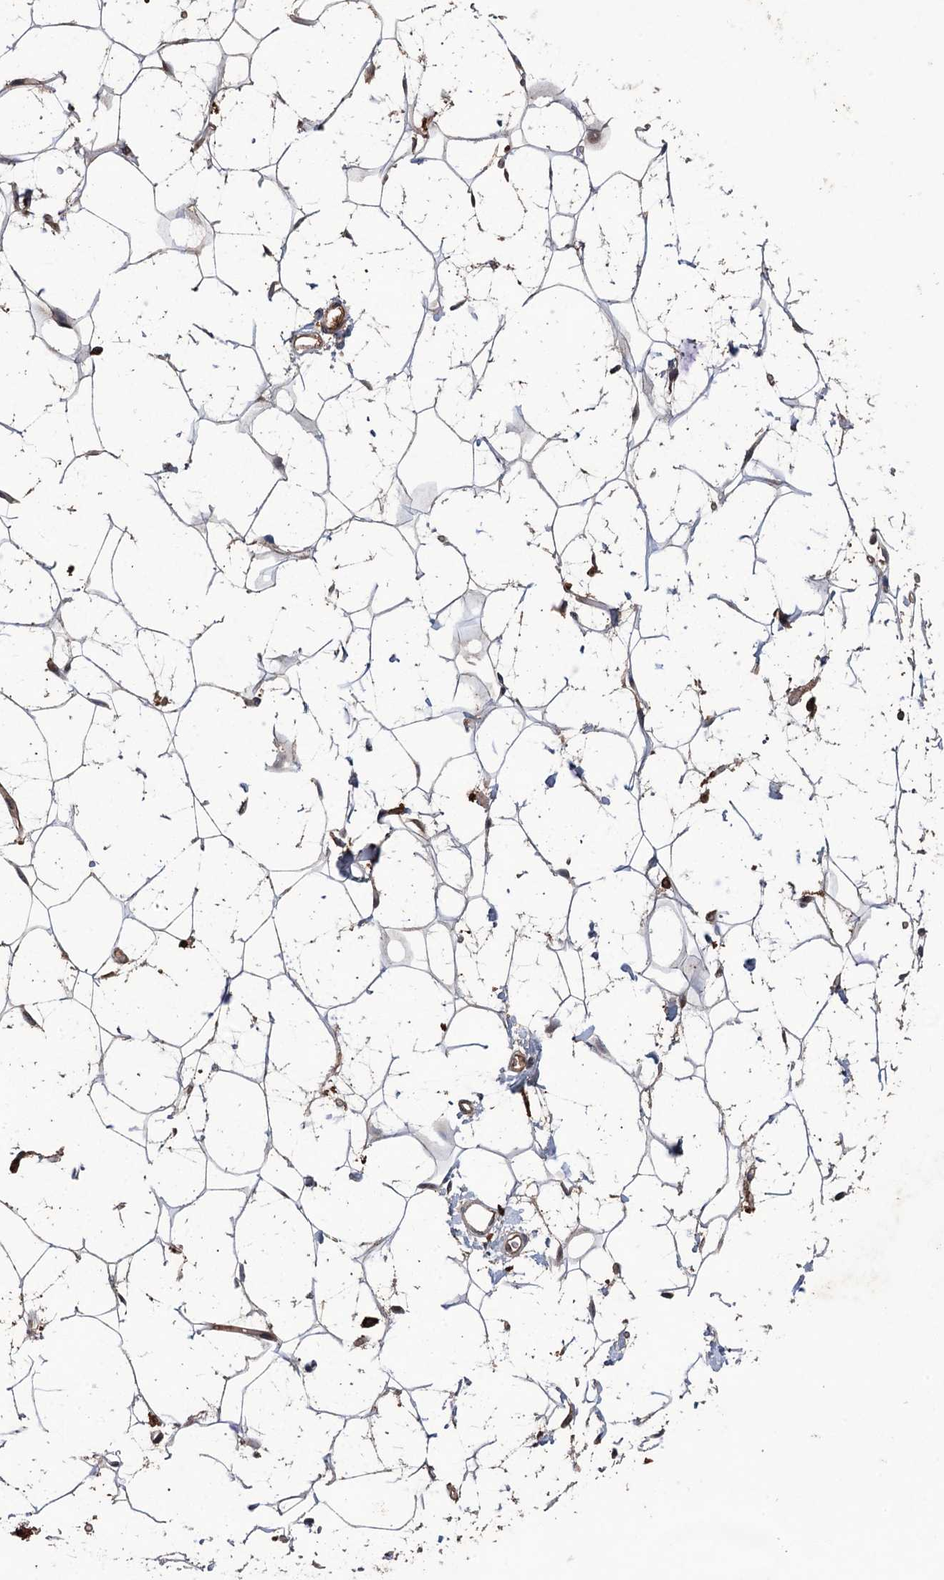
{"staining": {"intensity": "negative", "quantity": "none", "location": "none"}, "tissue": "adipose tissue", "cell_type": "Adipocytes", "image_type": "normal", "snomed": [{"axis": "morphology", "description": "Normal tissue, NOS"}, {"axis": "topography", "description": "Breast"}], "caption": "Adipose tissue stained for a protein using immunohistochemistry (IHC) demonstrates no positivity adipocytes.", "gene": "ZNF438", "patient": {"sex": "female", "age": 26}}